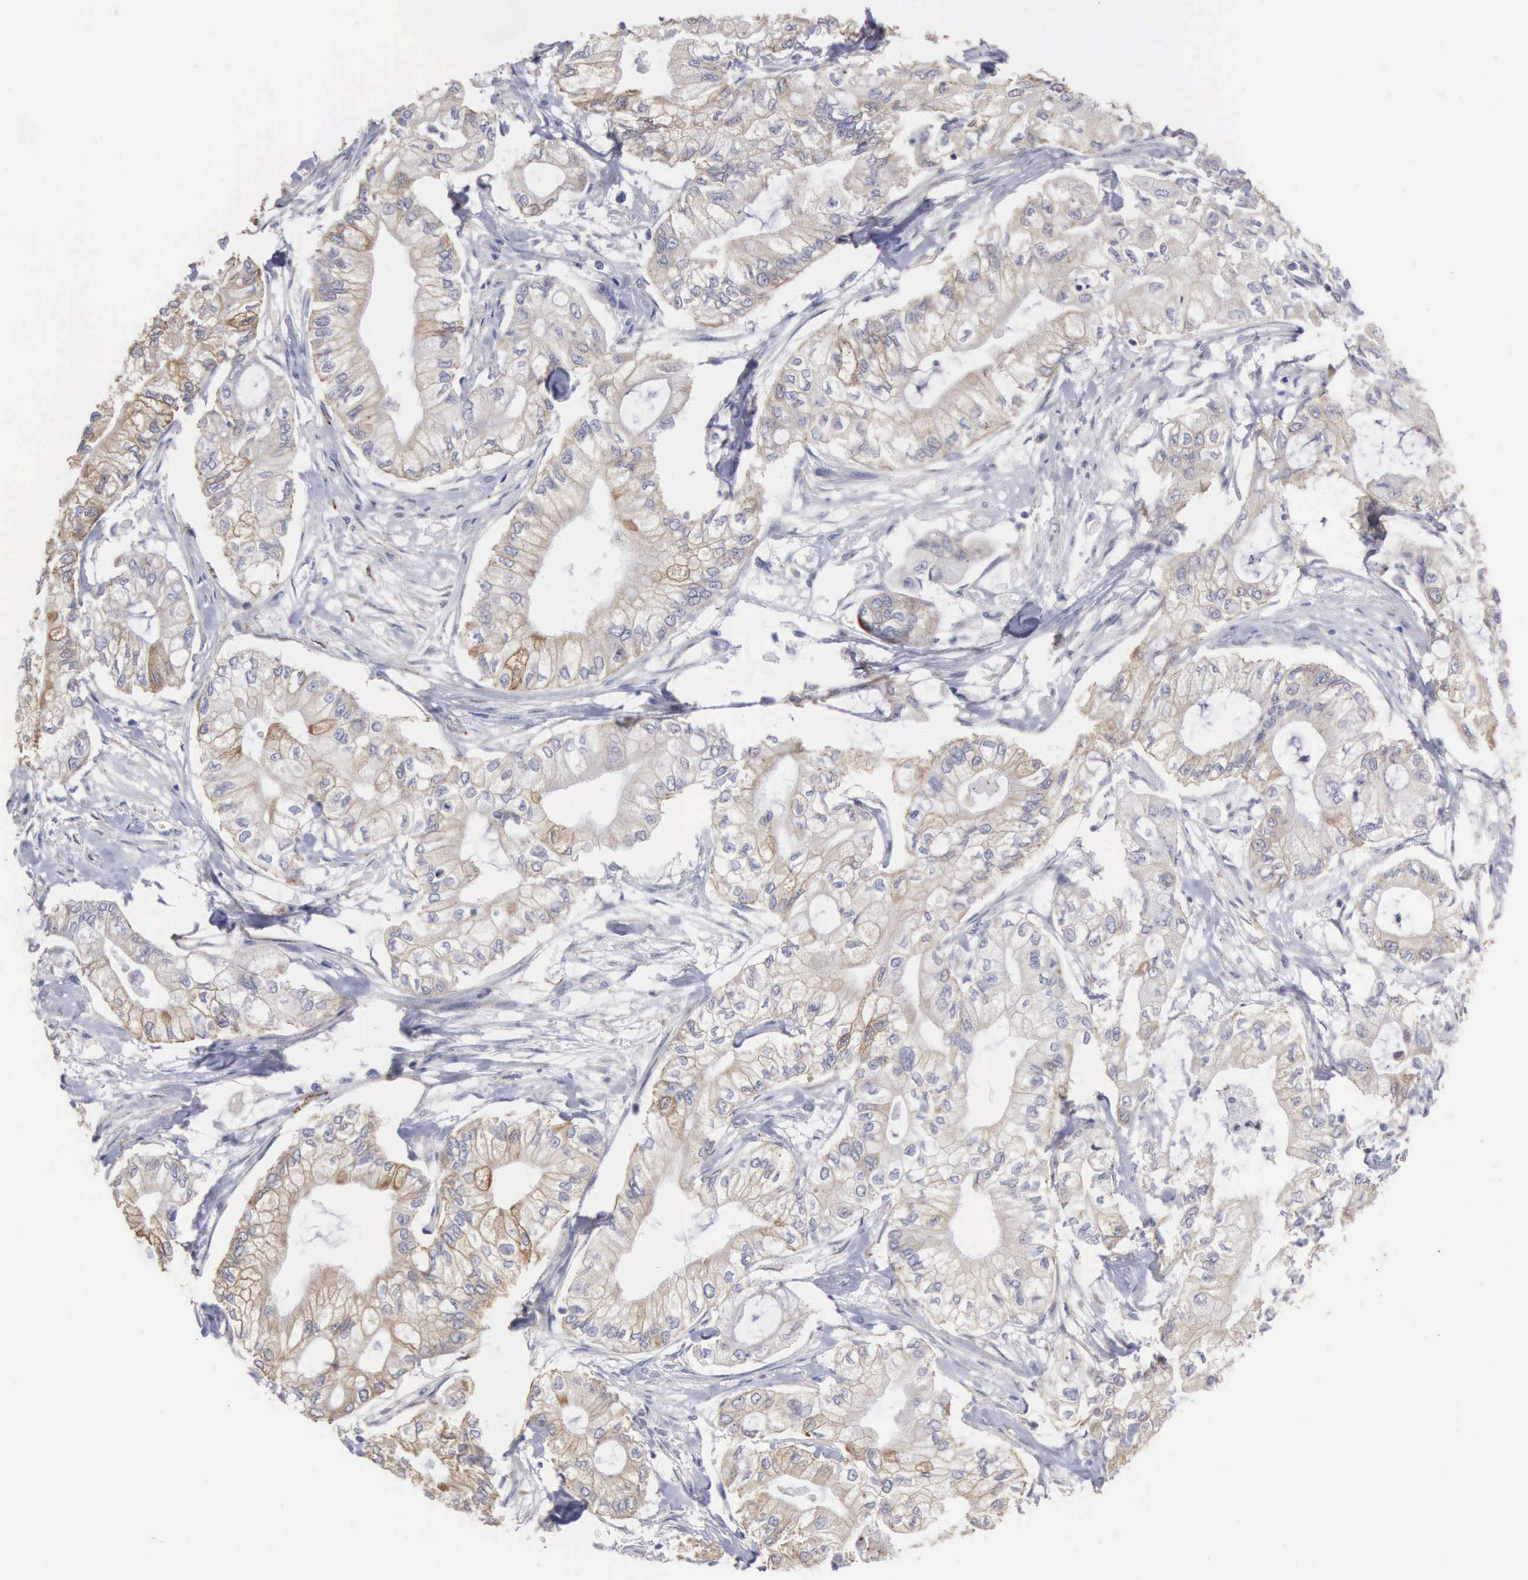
{"staining": {"intensity": "weak", "quantity": "25%-75%", "location": "cytoplasmic/membranous"}, "tissue": "pancreatic cancer", "cell_type": "Tumor cells", "image_type": "cancer", "snomed": [{"axis": "morphology", "description": "Adenocarcinoma, NOS"}, {"axis": "topography", "description": "Pancreas"}], "caption": "Immunohistochemistry photomicrograph of human pancreatic cancer stained for a protein (brown), which exhibits low levels of weak cytoplasmic/membranous staining in about 25%-75% of tumor cells.", "gene": "LIN52", "patient": {"sex": "male", "age": 79}}